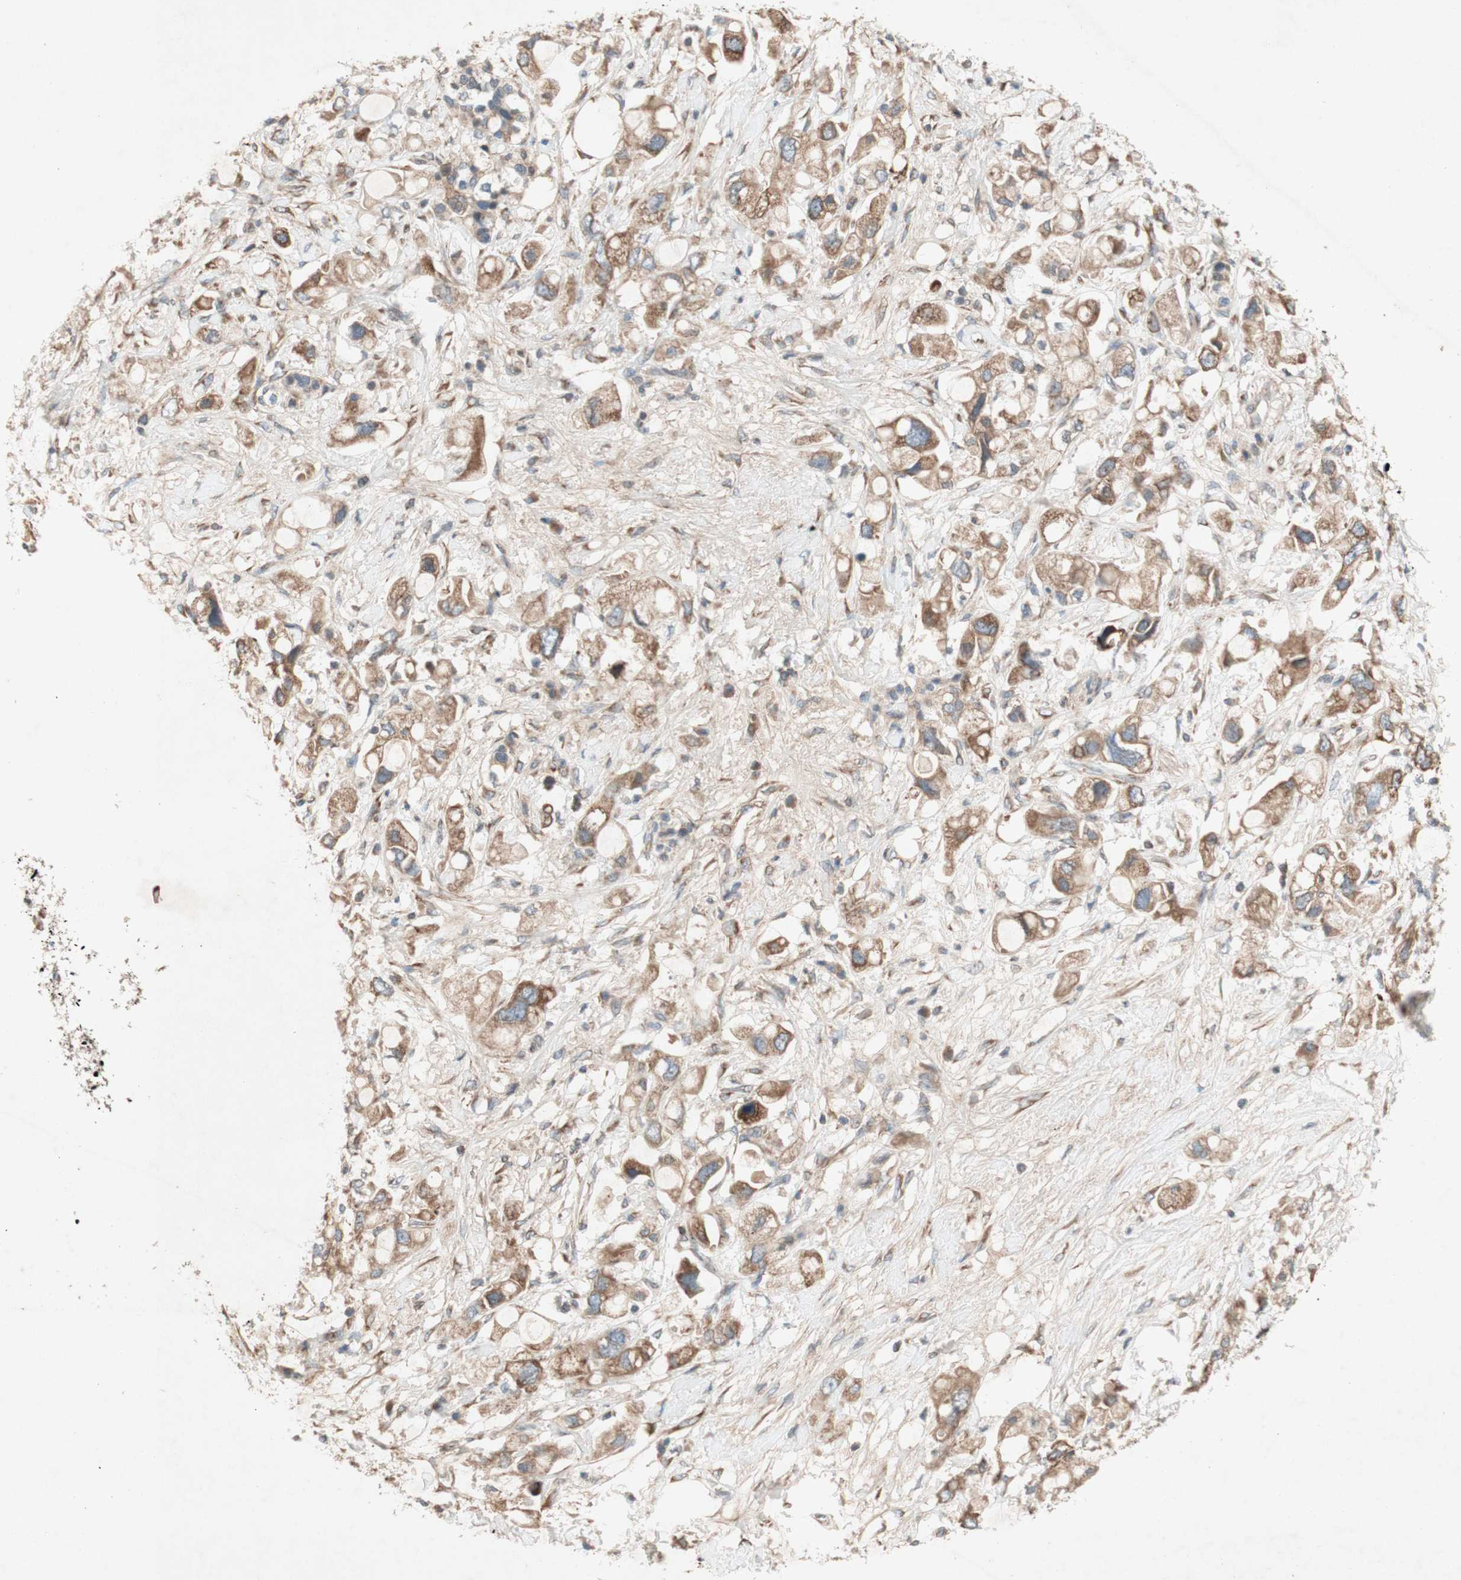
{"staining": {"intensity": "moderate", "quantity": ">75%", "location": "cytoplasmic/membranous"}, "tissue": "pancreatic cancer", "cell_type": "Tumor cells", "image_type": "cancer", "snomed": [{"axis": "morphology", "description": "Adenocarcinoma, NOS"}, {"axis": "topography", "description": "Pancreas"}], "caption": "Adenocarcinoma (pancreatic) was stained to show a protein in brown. There is medium levels of moderate cytoplasmic/membranous staining in about >75% of tumor cells.", "gene": "SOCS2", "patient": {"sex": "female", "age": 56}}